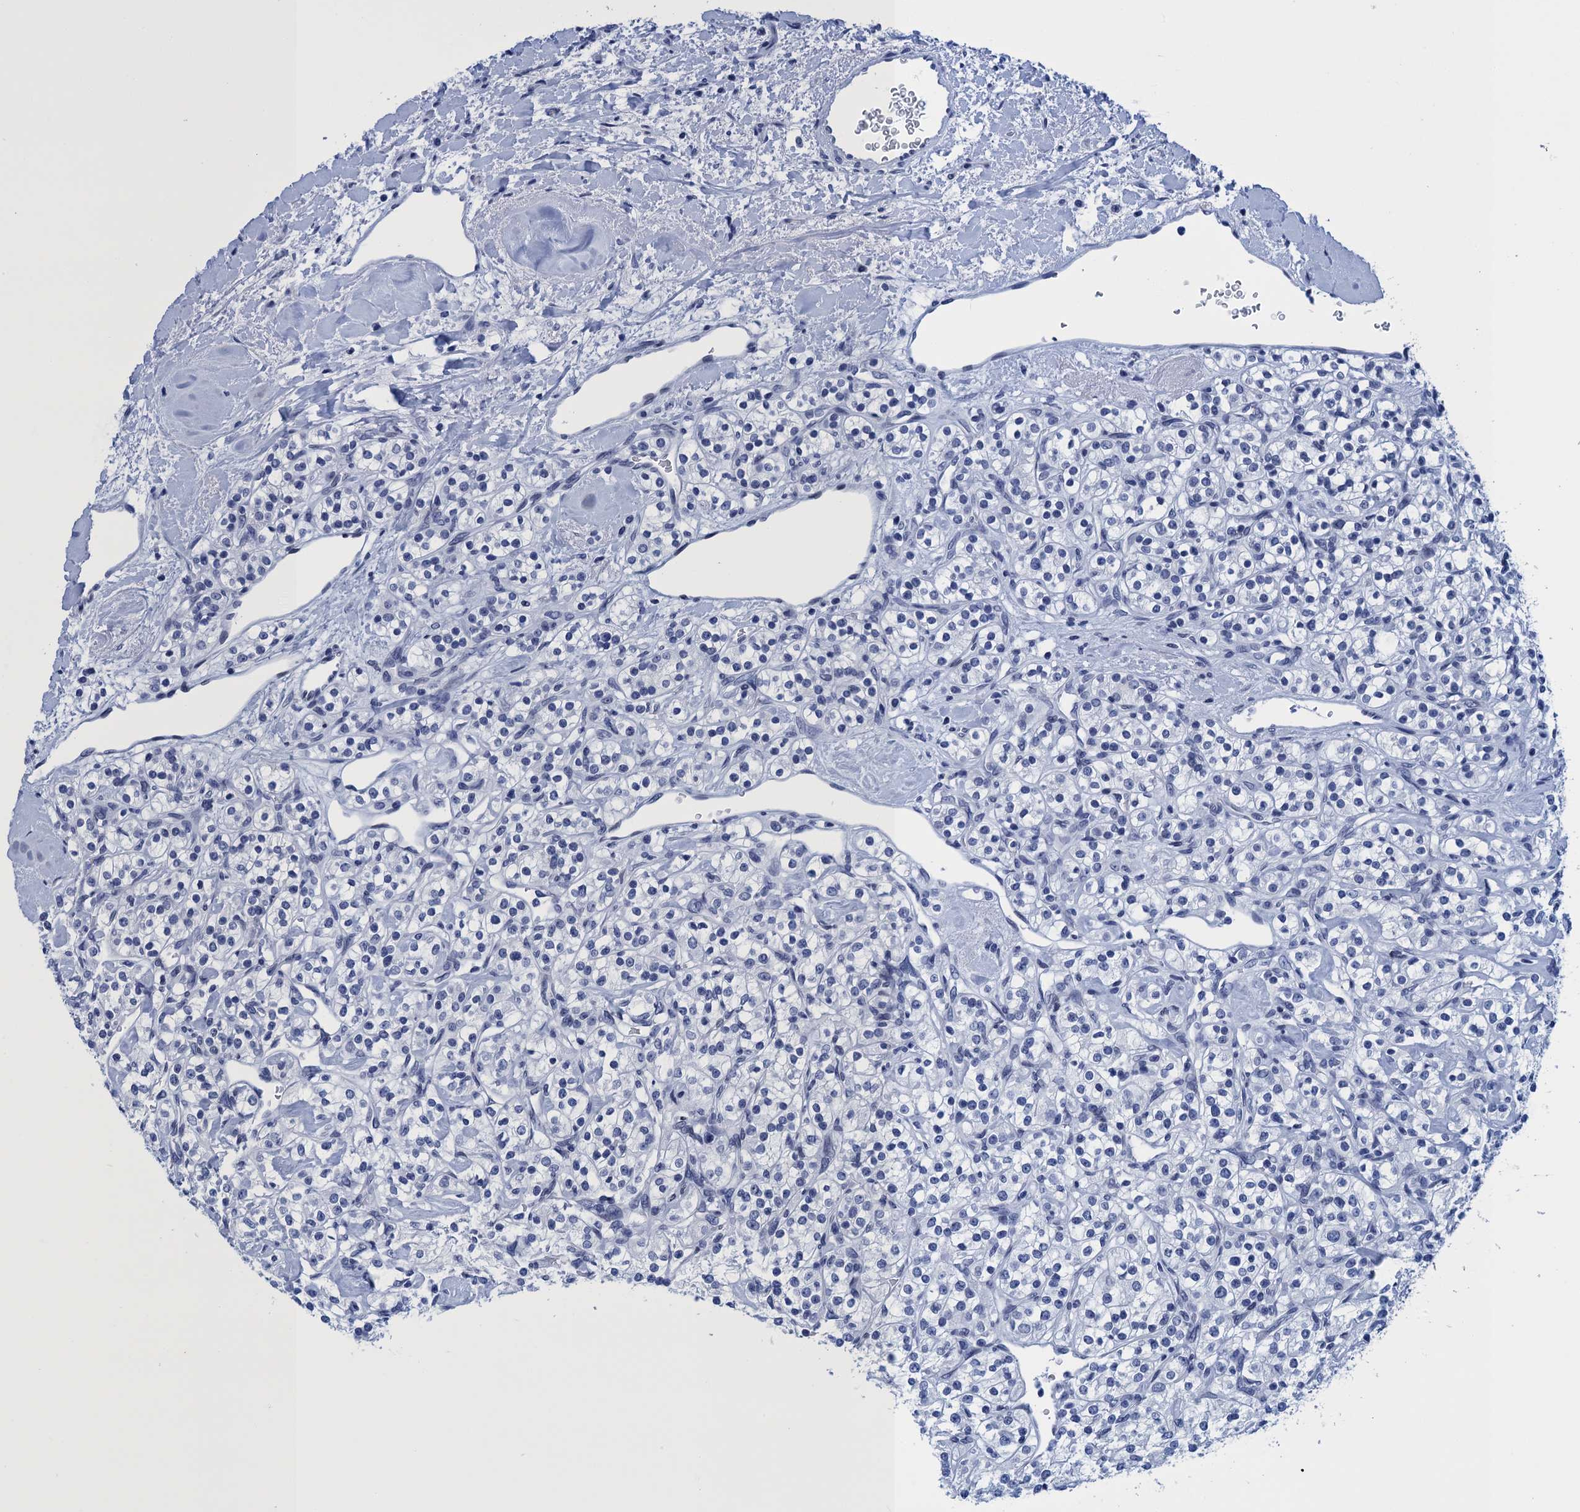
{"staining": {"intensity": "negative", "quantity": "none", "location": "none"}, "tissue": "renal cancer", "cell_type": "Tumor cells", "image_type": "cancer", "snomed": [{"axis": "morphology", "description": "Adenocarcinoma, NOS"}, {"axis": "topography", "description": "Kidney"}], "caption": "DAB immunohistochemical staining of human renal adenocarcinoma shows no significant staining in tumor cells. (Brightfield microscopy of DAB (3,3'-diaminobenzidine) immunohistochemistry (IHC) at high magnification).", "gene": "METTL25", "patient": {"sex": "male", "age": 77}}